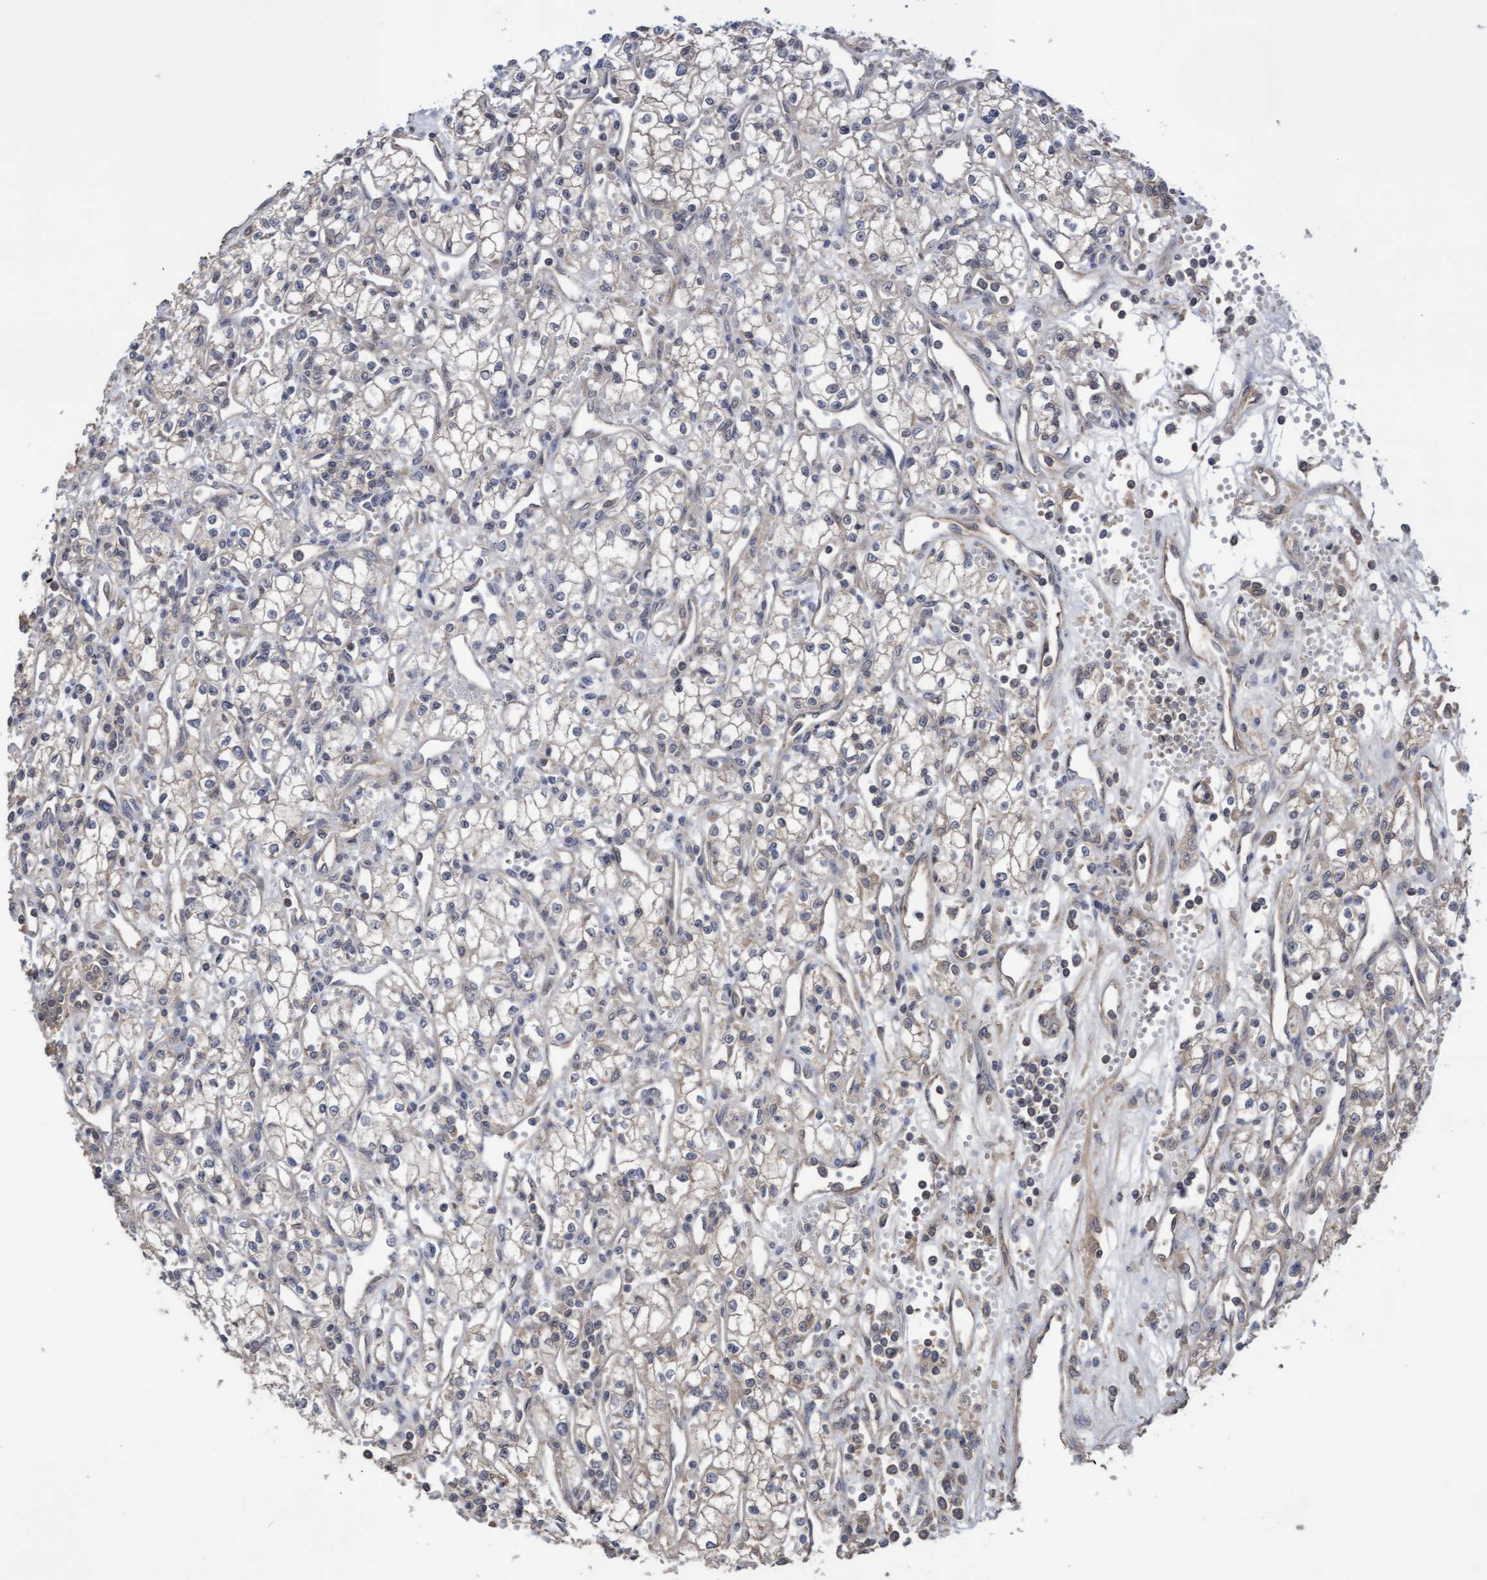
{"staining": {"intensity": "negative", "quantity": "none", "location": "none"}, "tissue": "renal cancer", "cell_type": "Tumor cells", "image_type": "cancer", "snomed": [{"axis": "morphology", "description": "Adenocarcinoma, NOS"}, {"axis": "topography", "description": "Kidney"}], "caption": "The photomicrograph shows no significant staining in tumor cells of adenocarcinoma (renal). (Stains: DAB IHC with hematoxylin counter stain, Microscopy: brightfield microscopy at high magnification).", "gene": "COBL", "patient": {"sex": "male", "age": 59}}